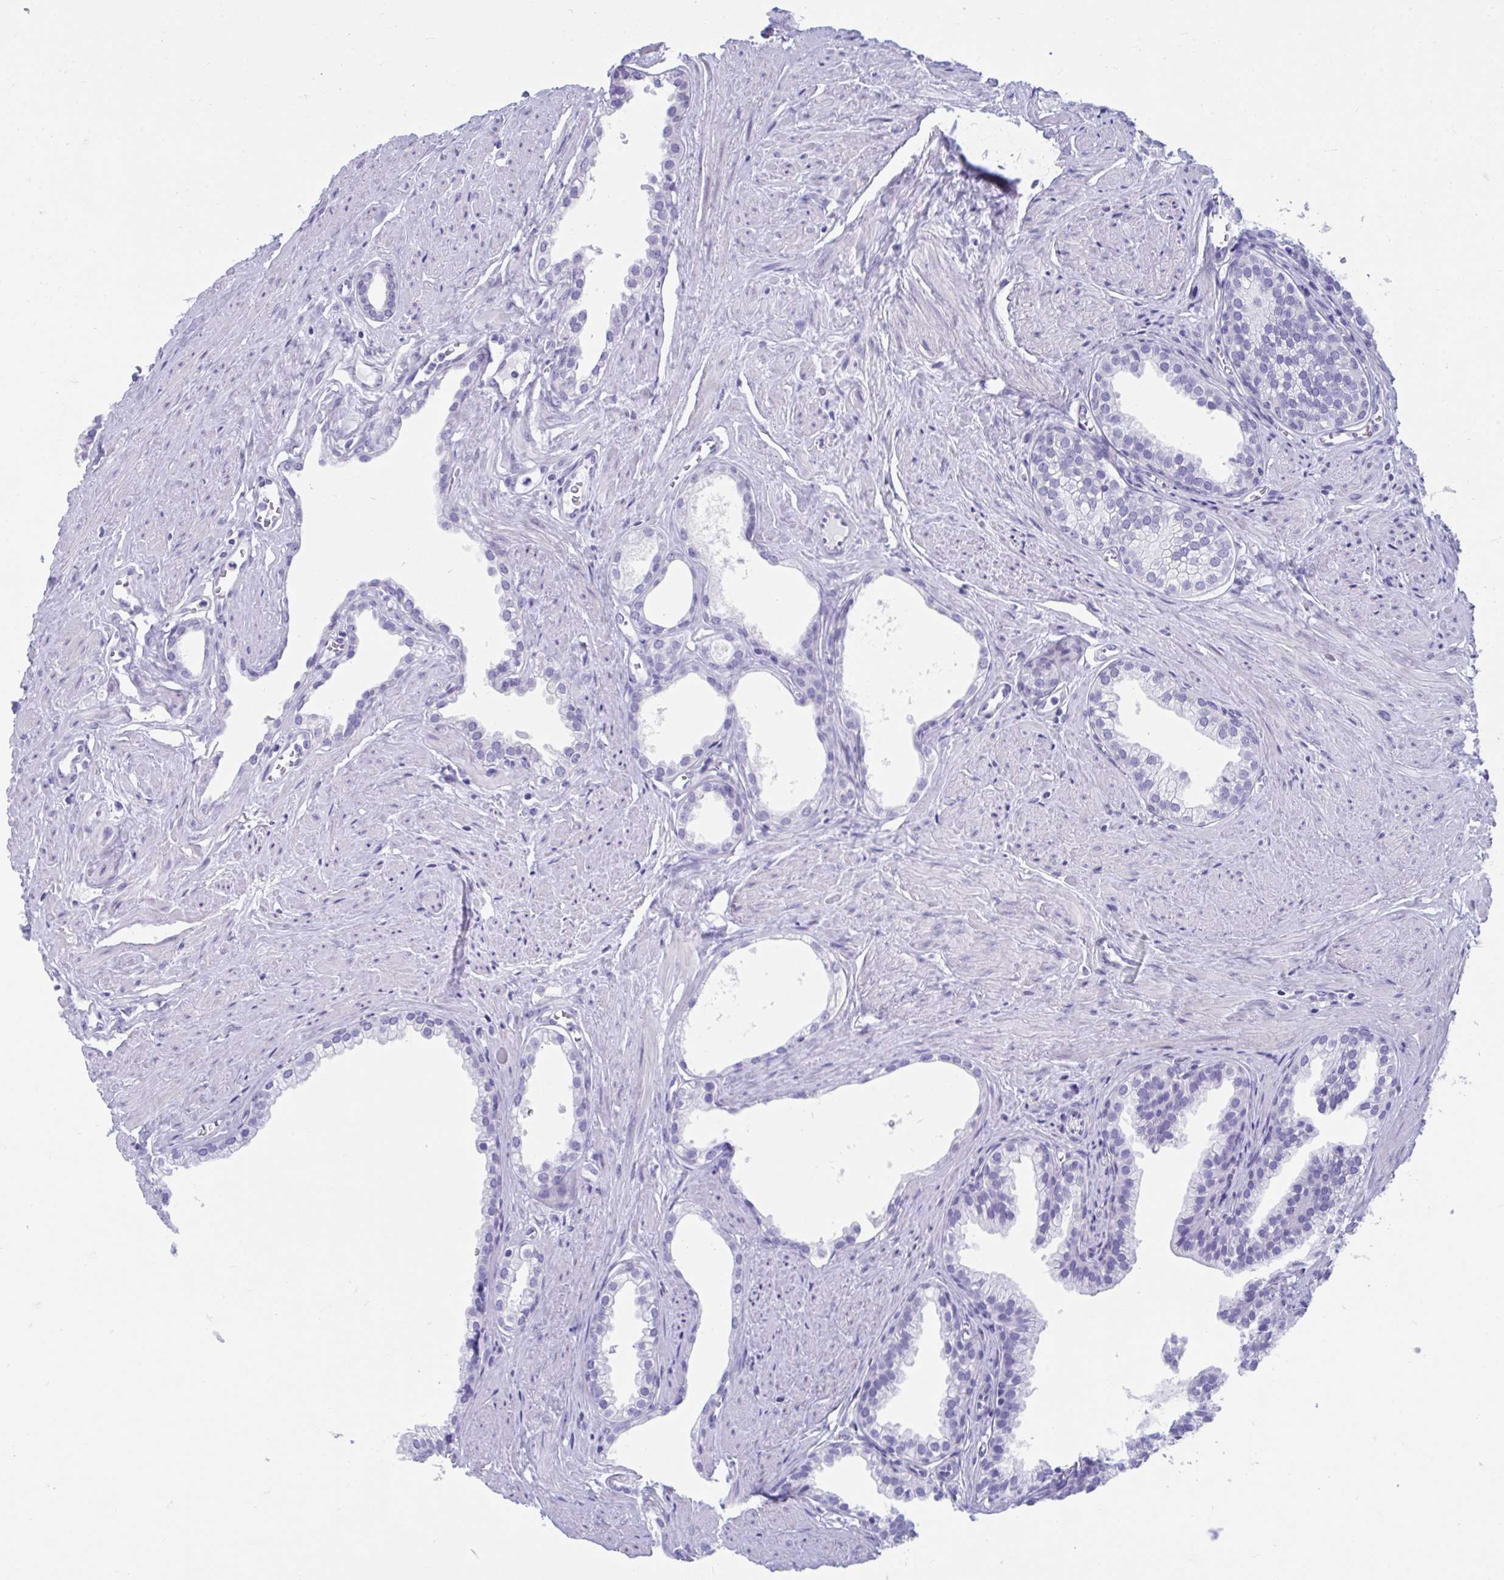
{"staining": {"intensity": "negative", "quantity": "none", "location": "none"}, "tissue": "prostate", "cell_type": "Glandular cells", "image_type": "normal", "snomed": [{"axis": "morphology", "description": "Normal tissue, NOS"}, {"axis": "topography", "description": "Prostate"}, {"axis": "topography", "description": "Peripheral nerve tissue"}], "caption": "Micrograph shows no significant protein positivity in glandular cells of benign prostate. Brightfield microscopy of immunohistochemistry stained with DAB (brown) and hematoxylin (blue), captured at high magnification.", "gene": "TTC30A", "patient": {"sex": "male", "age": 55}}